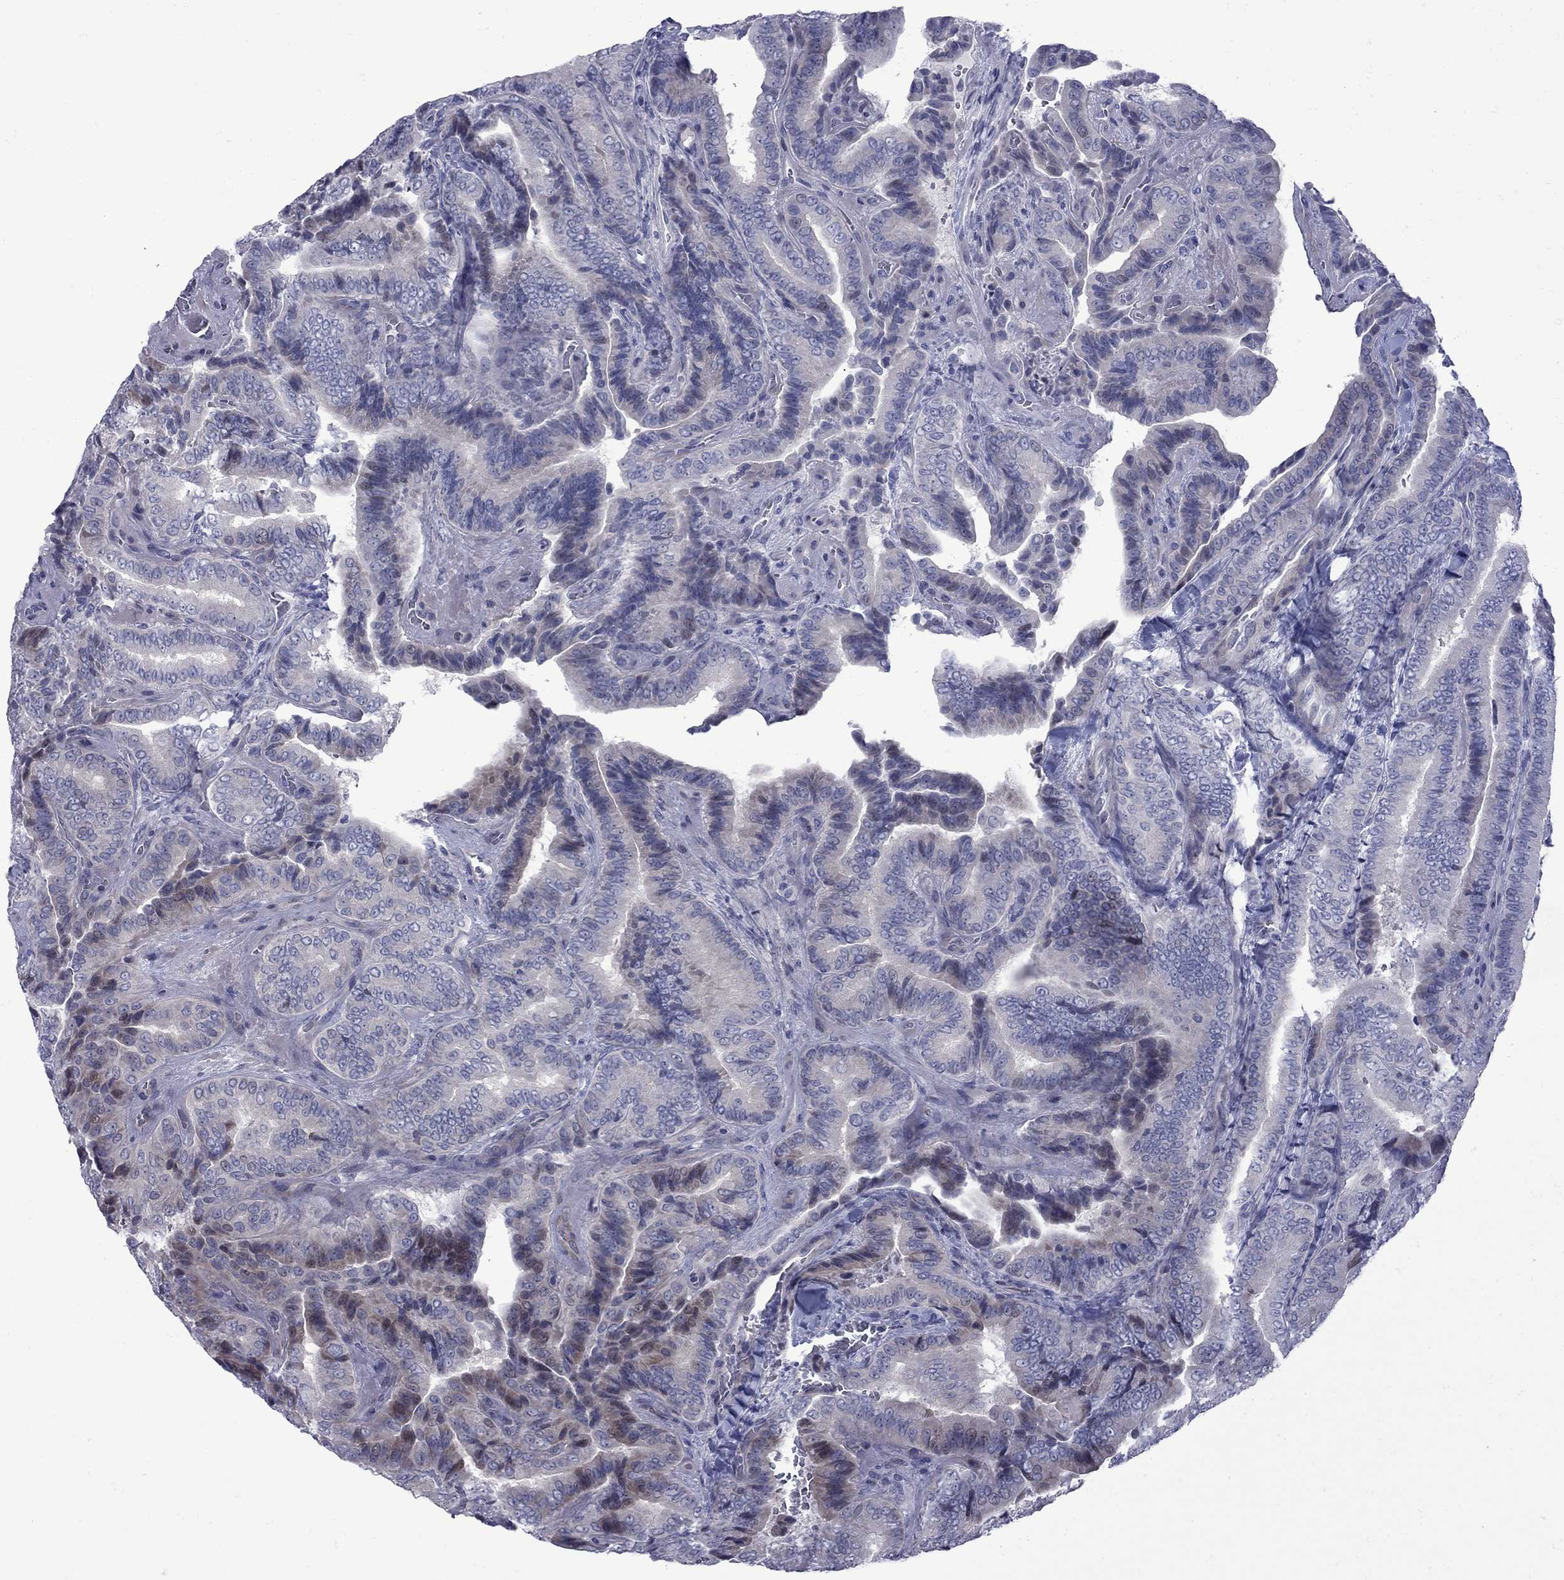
{"staining": {"intensity": "weak", "quantity": "<25%", "location": "cytoplasmic/membranous"}, "tissue": "thyroid cancer", "cell_type": "Tumor cells", "image_type": "cancer", "snomed": [{"axis": "morphology", "description": "Papillary adenocarcinoma, NOS"}, {"axis": "topography", "description": "Thyroid gland"}], "caption": "The photomicrograph exhibits no staining of tumor cells in thyroid papillary adenocarcinoma.", "gene": "NRARP", "patient": {"sex": "male", "age": 61}}